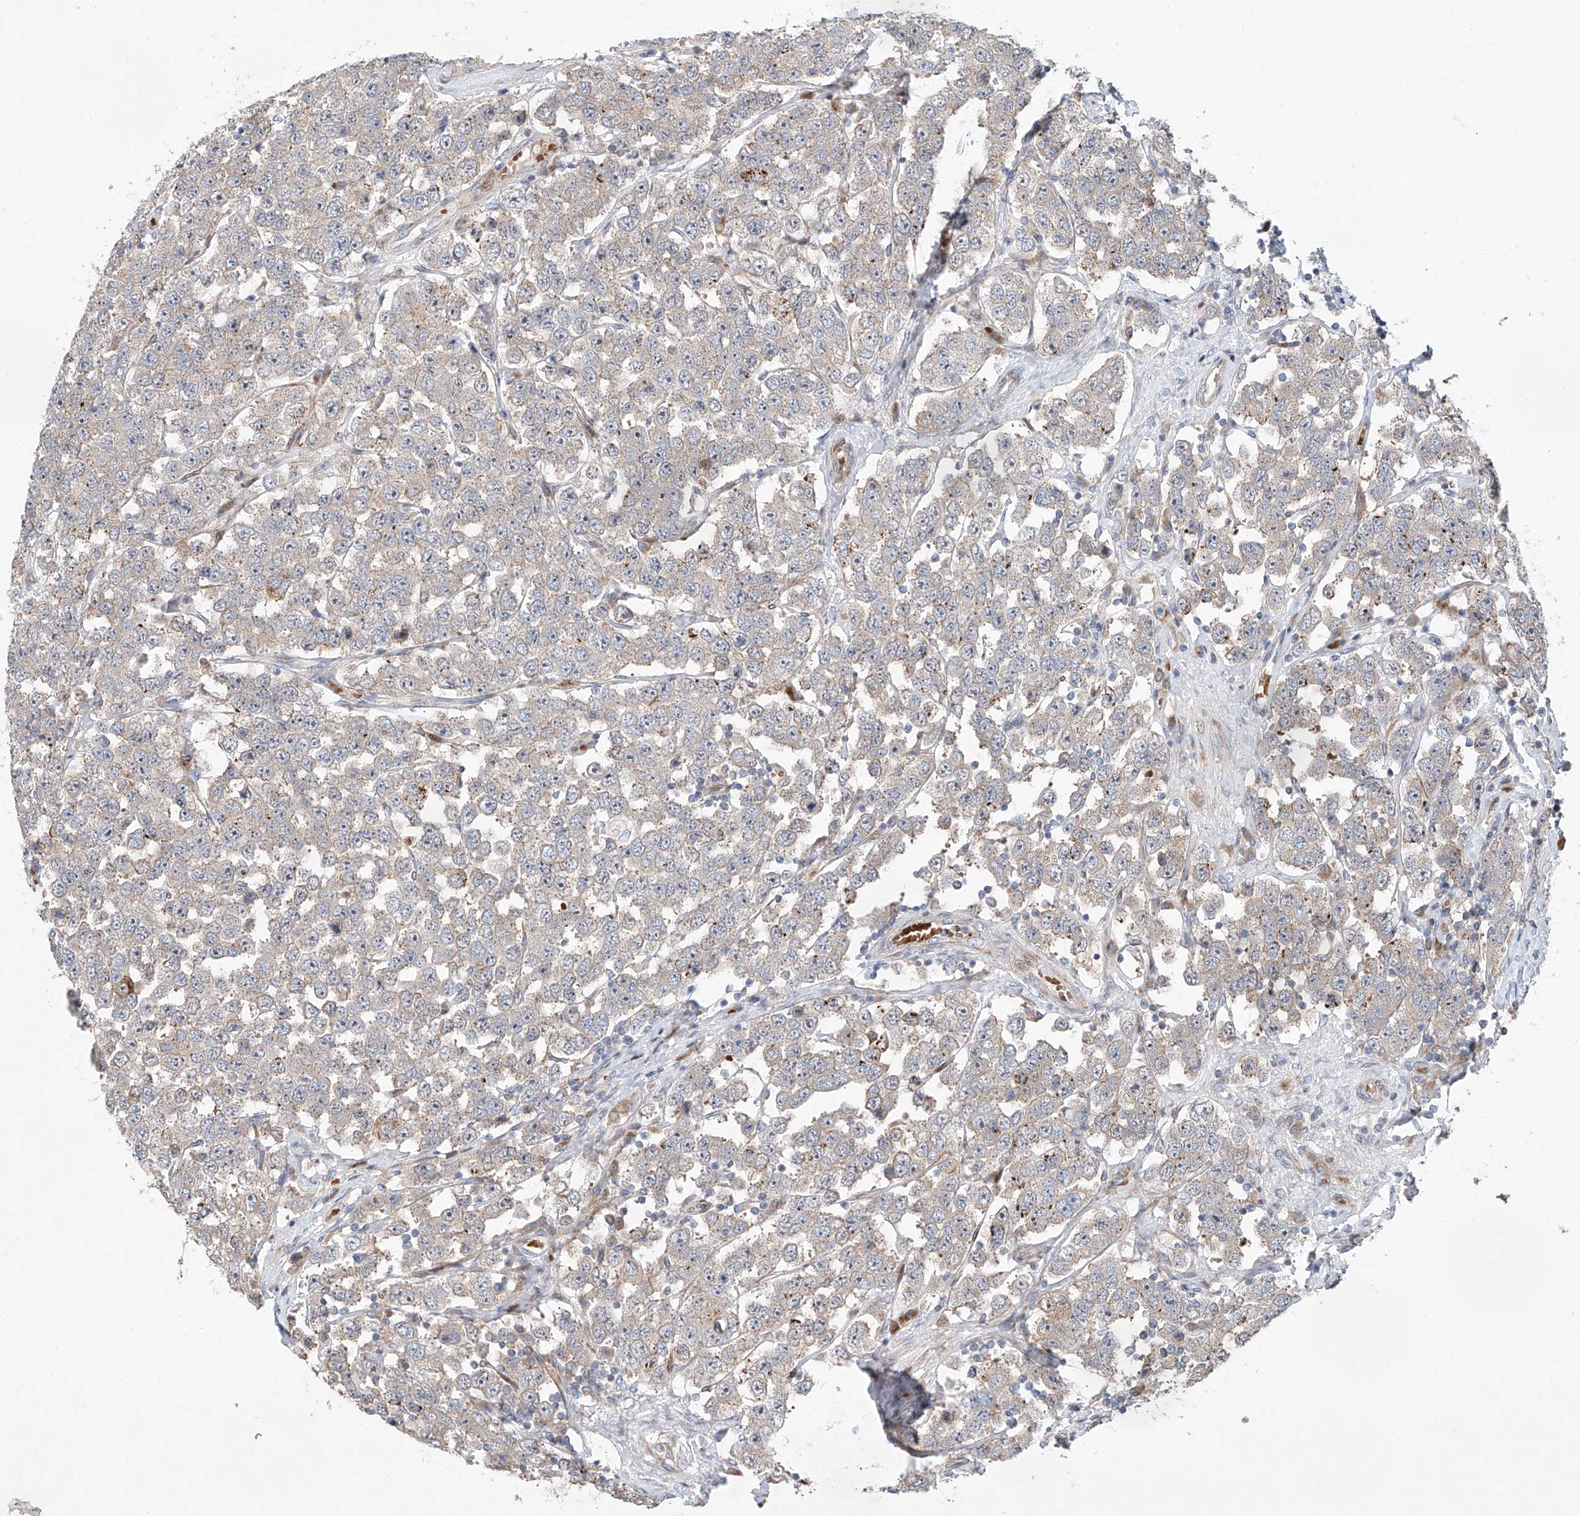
{"staining": {"intensity": "weak", "quantity": "25%-75%", "location": "cytoplasmic/membranous"}, "tissue": "testis cancer", "cell_type": "Tumor cells", "image_type": "cancer", "snomed": [{"axis": "morphology", "description": "Seminoma, NOS"}, {"axis": "topography", "description": "Testis"}], "caption": "A low amount of weak cytoplasmic/membranous staining is seen in approximately 25%-75% of tumor cells in testis seminoma tissue.", "gene": "USF3", "patient": {"sex": "male", "age": 28}}